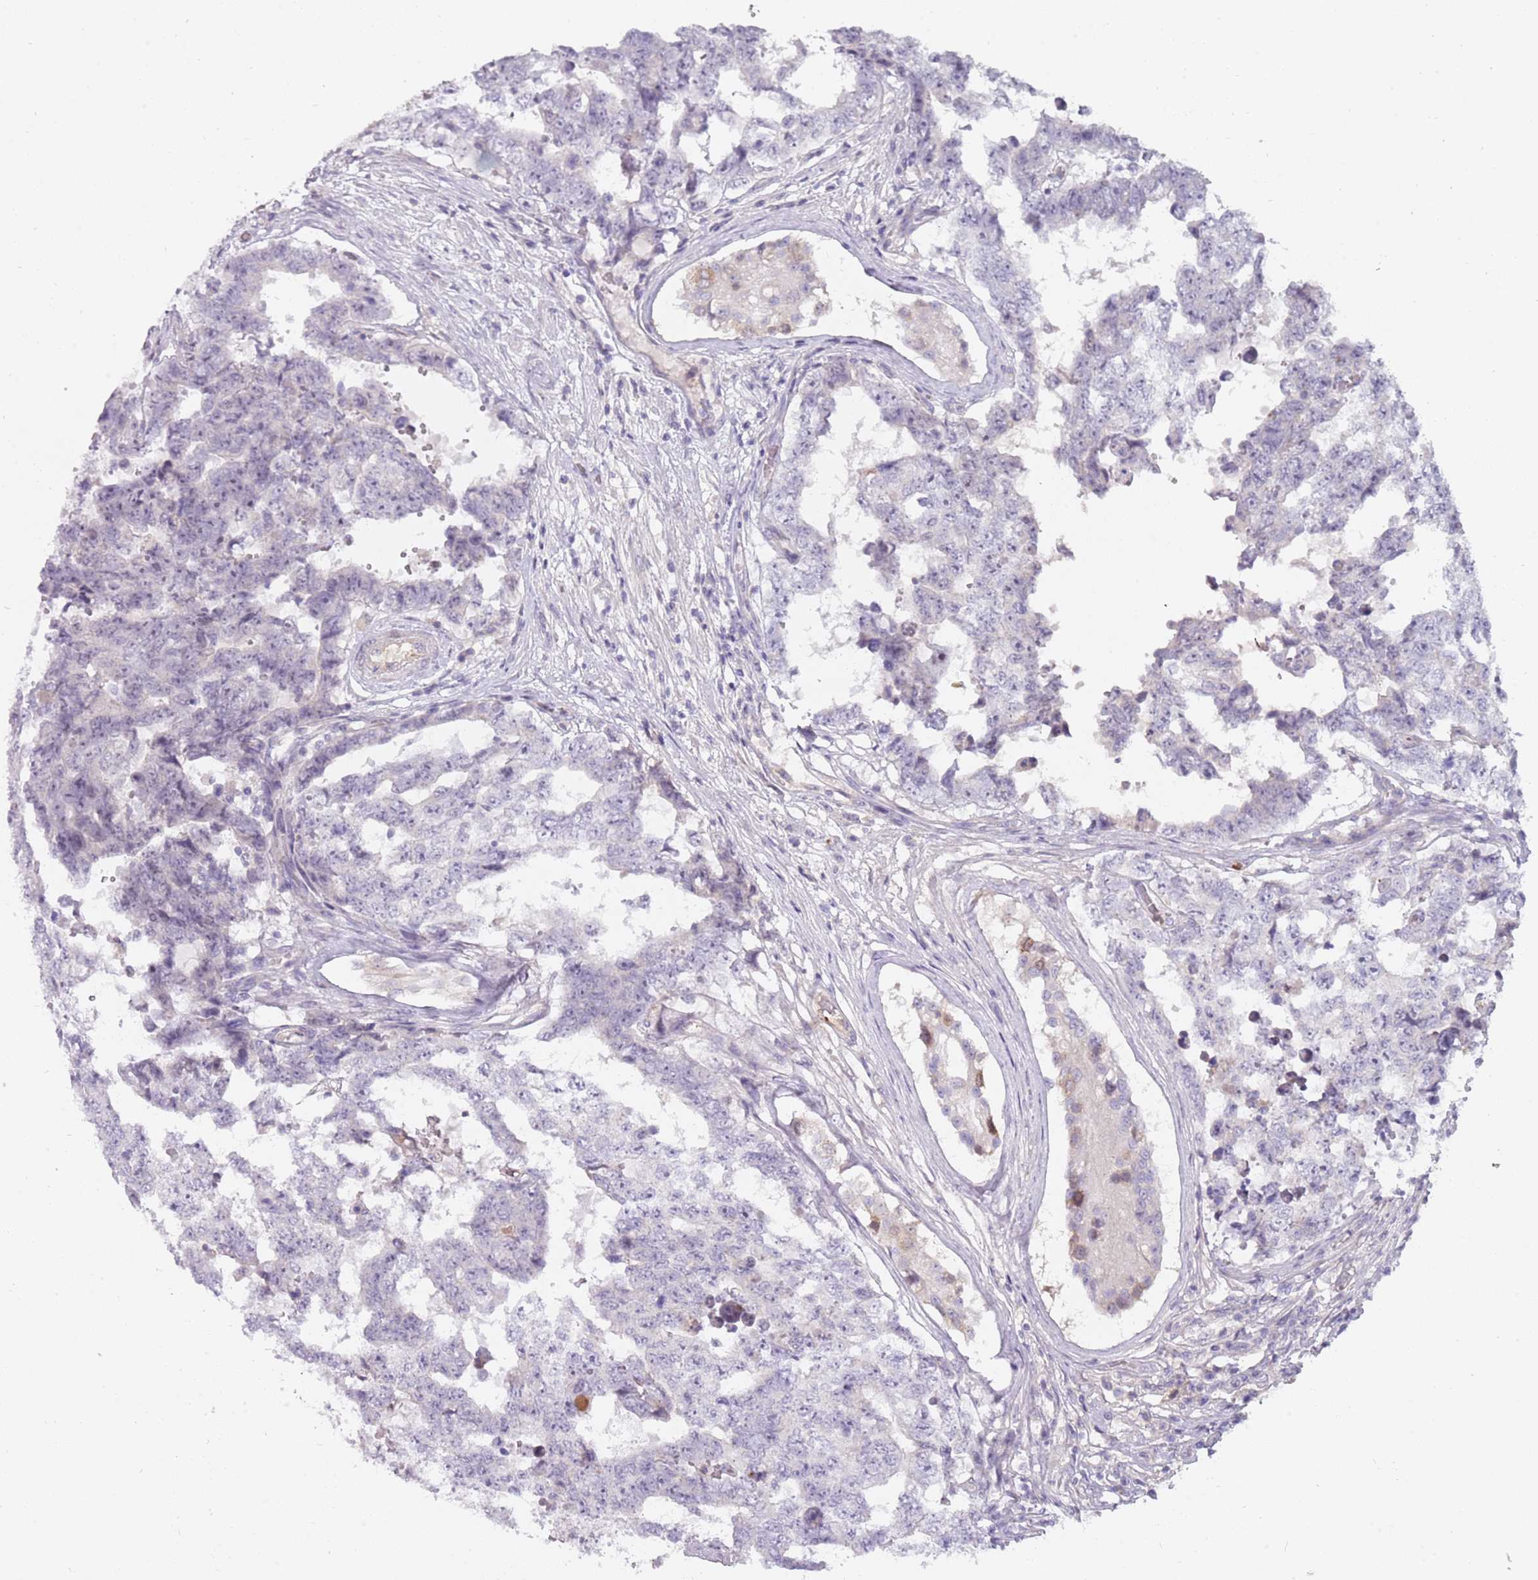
{"staining": {"intensity": "negative", "quantity": "none", "location": "none"}, "tissue": "testis cancer", "cell_type": "Tumor cells", "image_type": "cancer", "snomed": [{"axis": "morphology", "description": "Normal tissue, NOS"}, {"axis": "morphology", "description": "Carcinoma, Embryonal, NOS"}, {"axis": "topography", "description": "Testis"}, {"axis": "topography", "description": "Epididymis"}], "caption": "A photomicrograph of human testis cancer (embryonal carcinoma) is negative for staining in tumor cells. (DAB (3,3'-diaminobenzidine) IHC, high magnification).", "gene": "DDX4", "patient": {"sex": "male", "age": 25}}